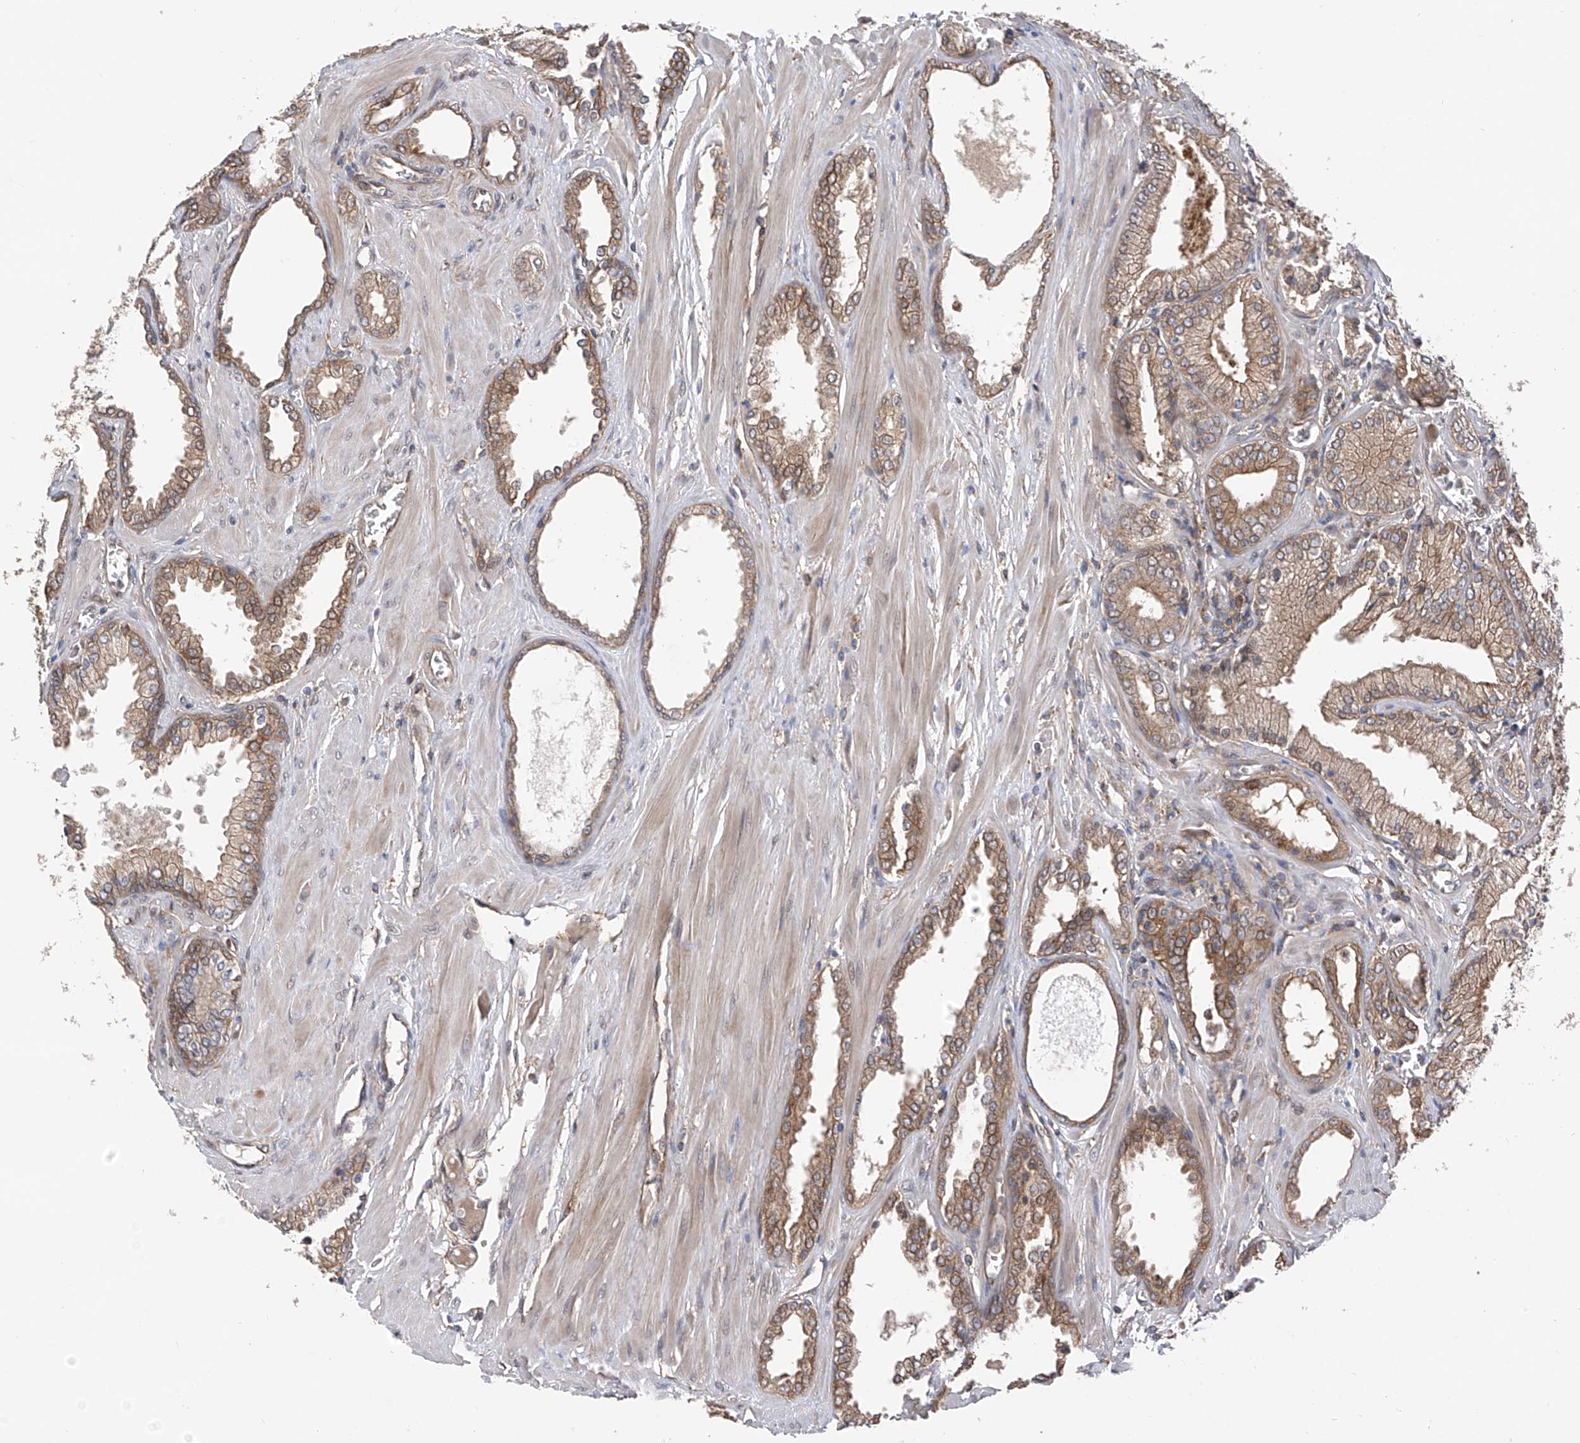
{"staining": {"intensity": "moderate", "quantity": ">75%", "location": "cytoplasmic/membranous"}, "tissue": "prostate cancer", "cell_type": "Tumor cells", "image_type": "cancer", "snomed": [{"axis": "morphology", "description": "Adenocarcinoma, Low grade"}, {"axis": "topography", "description": "Prostate"}], "caption": "High-power microscopy captured an immunohistochemistry histopathology image of prostate adenocarcinoma (low-grade), revealing moderate cytoplasmic/membranous staining in approximately >75% of tumor cells. Nuclei are stained in blue.", "gene": "CHPF", "patient": {"sex": "male", "age": 67}}